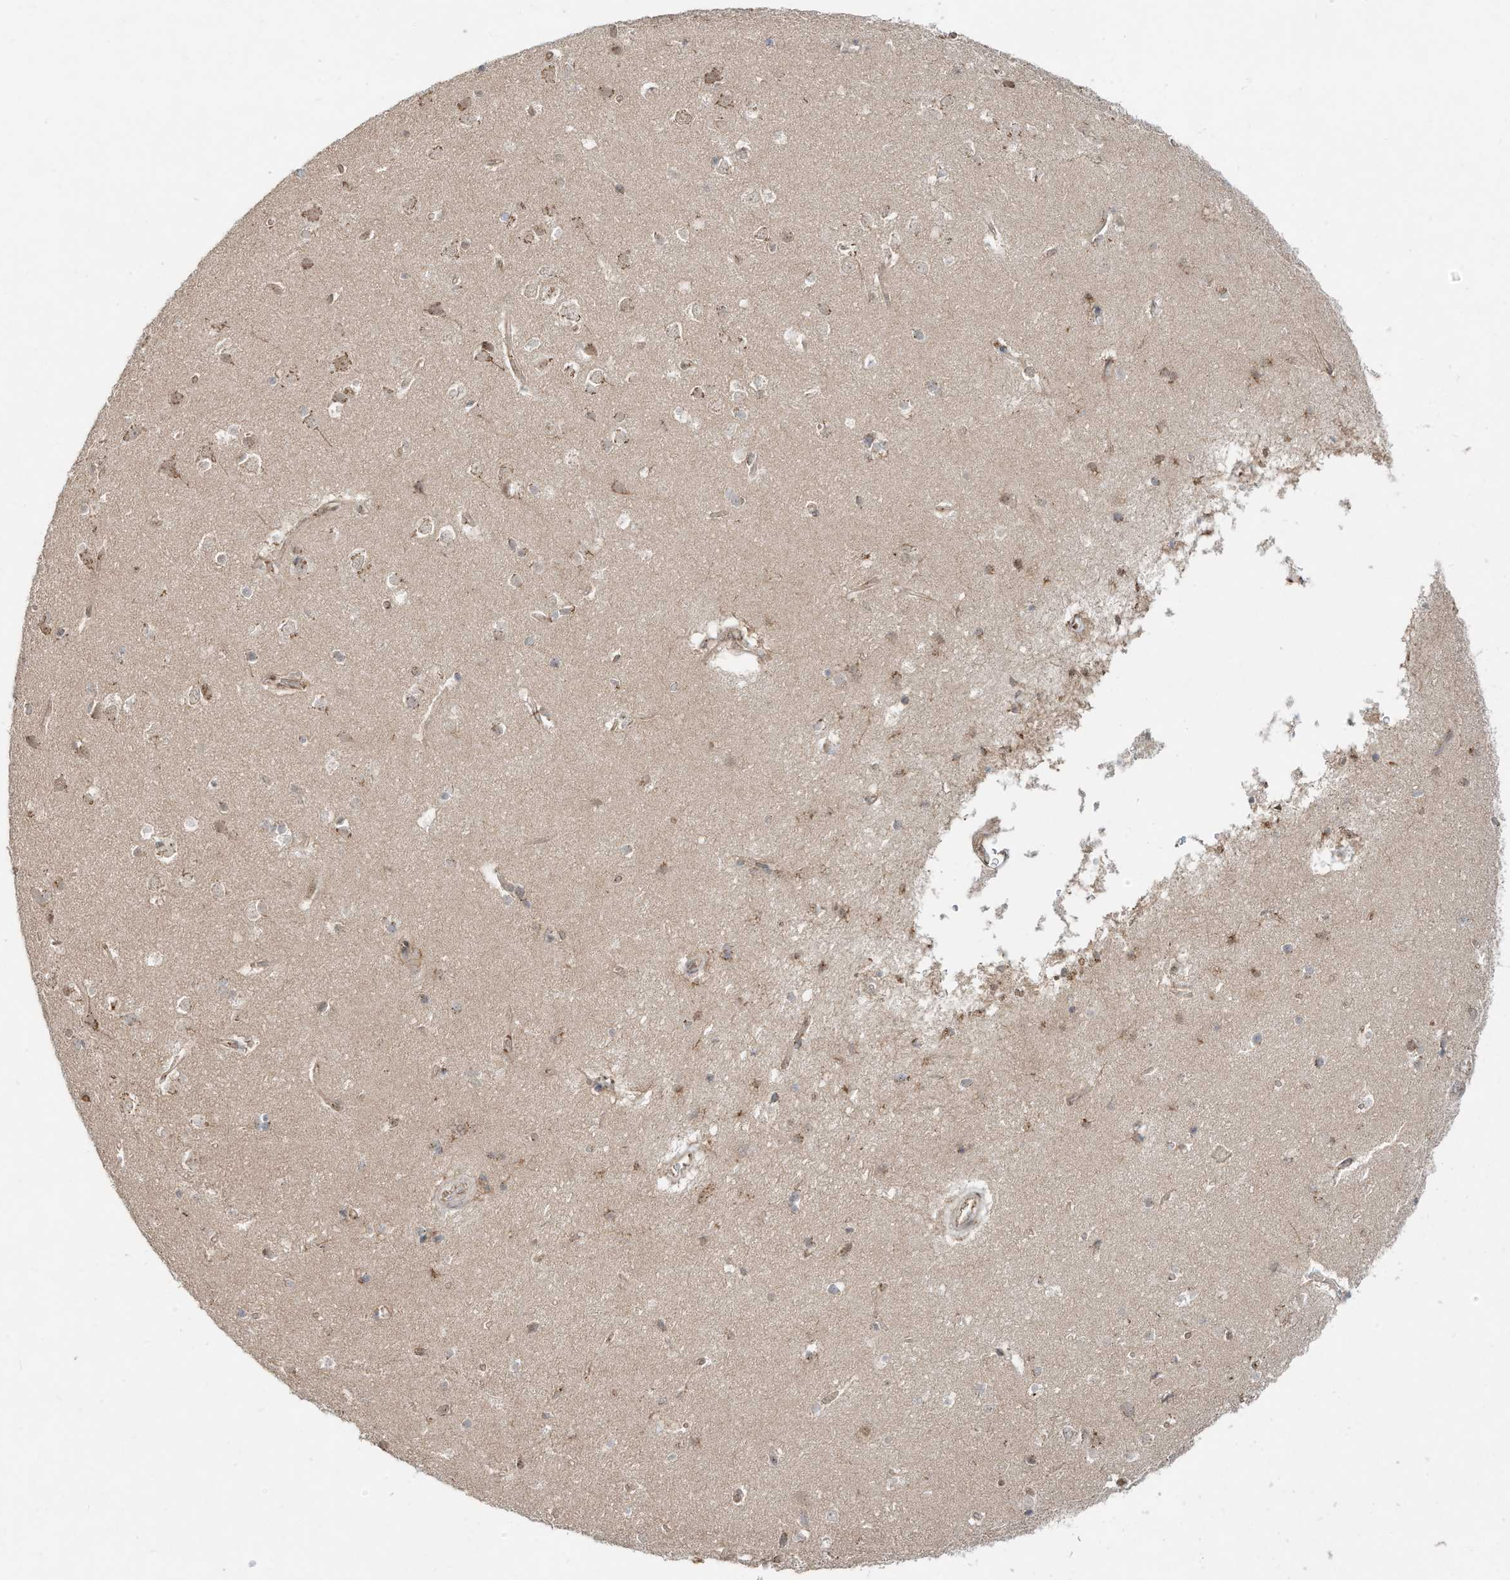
{"staining": {"intensity": "weak", "quantity": ">75%", "location": "cytoplasmic/membranous"}, "tissue": "cerebral cortex", "cell_type": "Endothelial cells", "image_type": "normal", "snomed": [{"axis": "morphology", "description": "Normal tissue, NOS"}, {"axis": "topography", "description": "Cerebral cortex"}], "caption": "Unremarkable cerebral cortex demonstrates weak cytoplasmic/membranous staining in about >75% of endothelial cells Immunohistochemistry stains the protein in brown and the nuclei are stained blue..", "gene": "CUX1", "patient": {"sex": "male", "age": 54}}